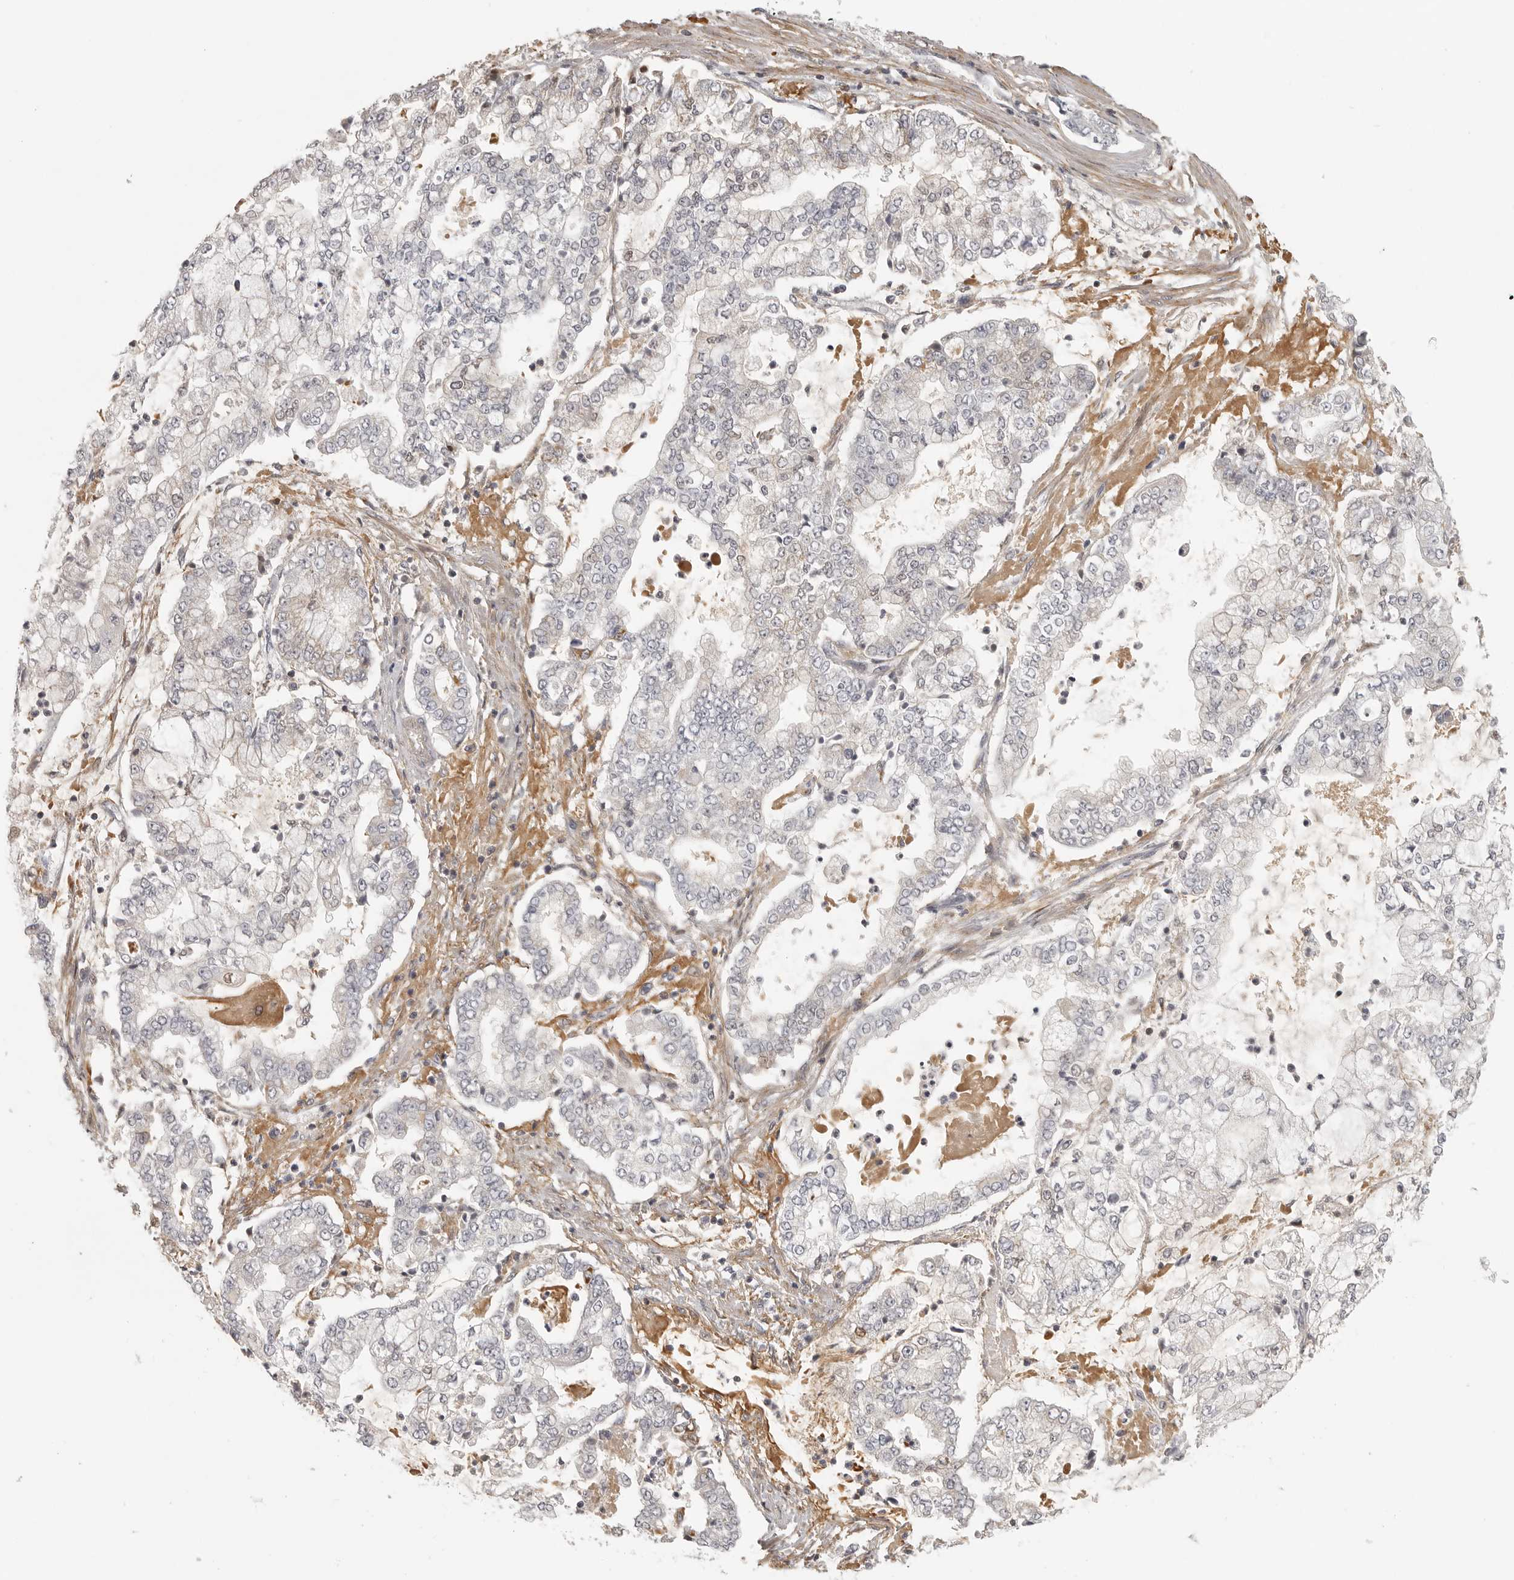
{"staining": {"intensity": "negative", "quantity": "none", "location": "none"}, "tissue": "stomach cancer", "cell_type": "Tumor cells", "image_type": "cancer", "snomed": [{"axis": "morphology", "description": "Adenocarcinoma, NOS"}, {"axis": "topography", "description": "Stomach"}], "caption": "Stomach cancer was stained to show a protein in brown. There is no significant expression in tumor cells.", "gene": "UROD", "patient": {"sex": "male", "age": 76}}